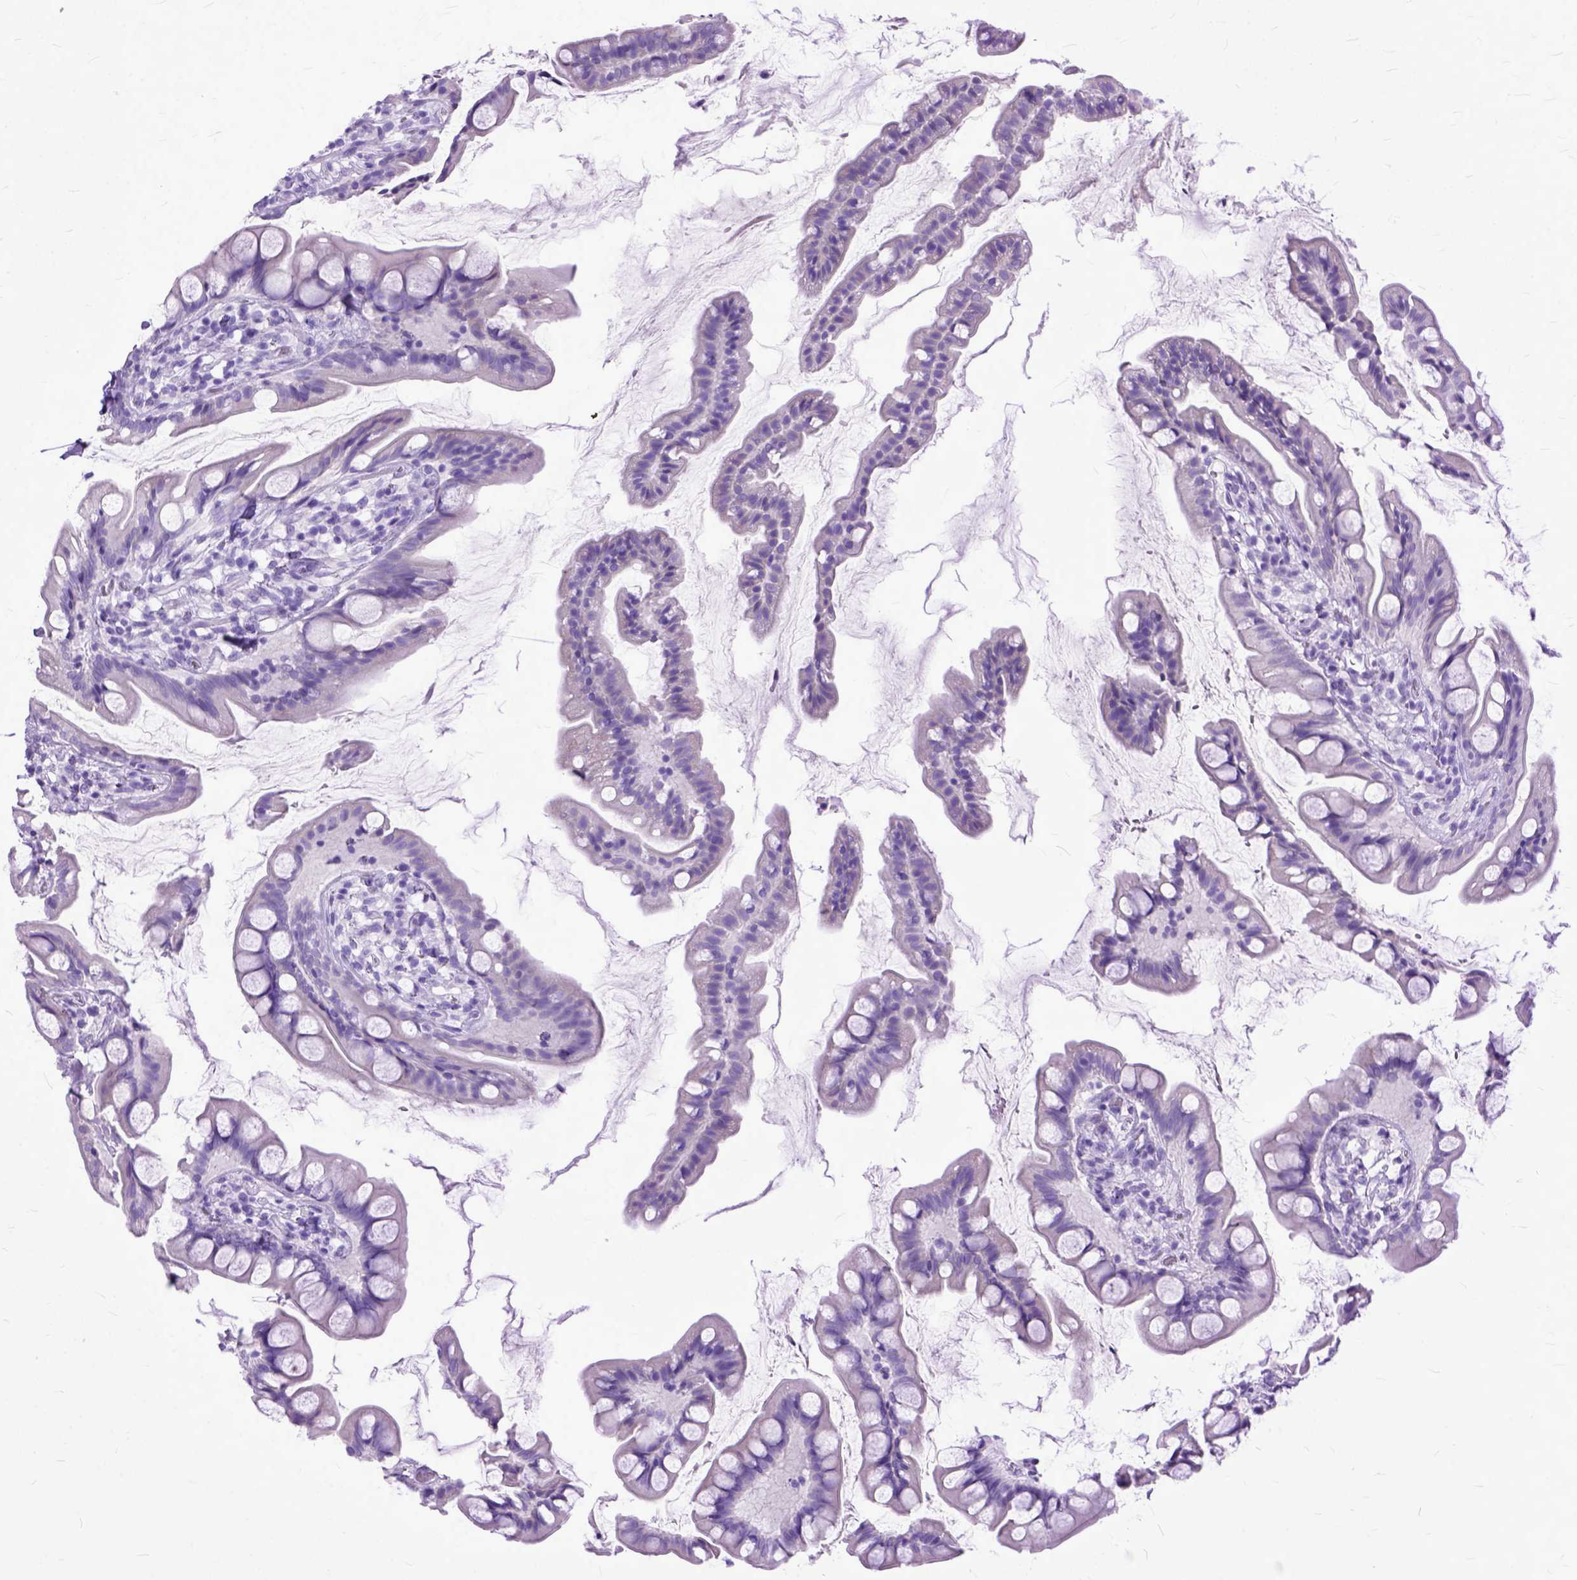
{"staining": {"intensity": "negative", "quantity": "none", "location": "none"}, "tissue": "small intestine", "cell_type": "Glandular cells", "image_type": "normal", "snomed": [{"axis": "morphology", "description": "Normal tissue, NOS"}, {"axis": "topography", "description": "Small intestine"}], "caption": "IHC micrograph of normal small intestine: small intestine stained with DAB reveals no significant protein staining in glandular cells. (DAB (3,3'-diaminobenzidine) immunohistochemistry (IHC), high magnification).", "gene": "GNGT1", "patient": {"sex": "male", "age": 70}}